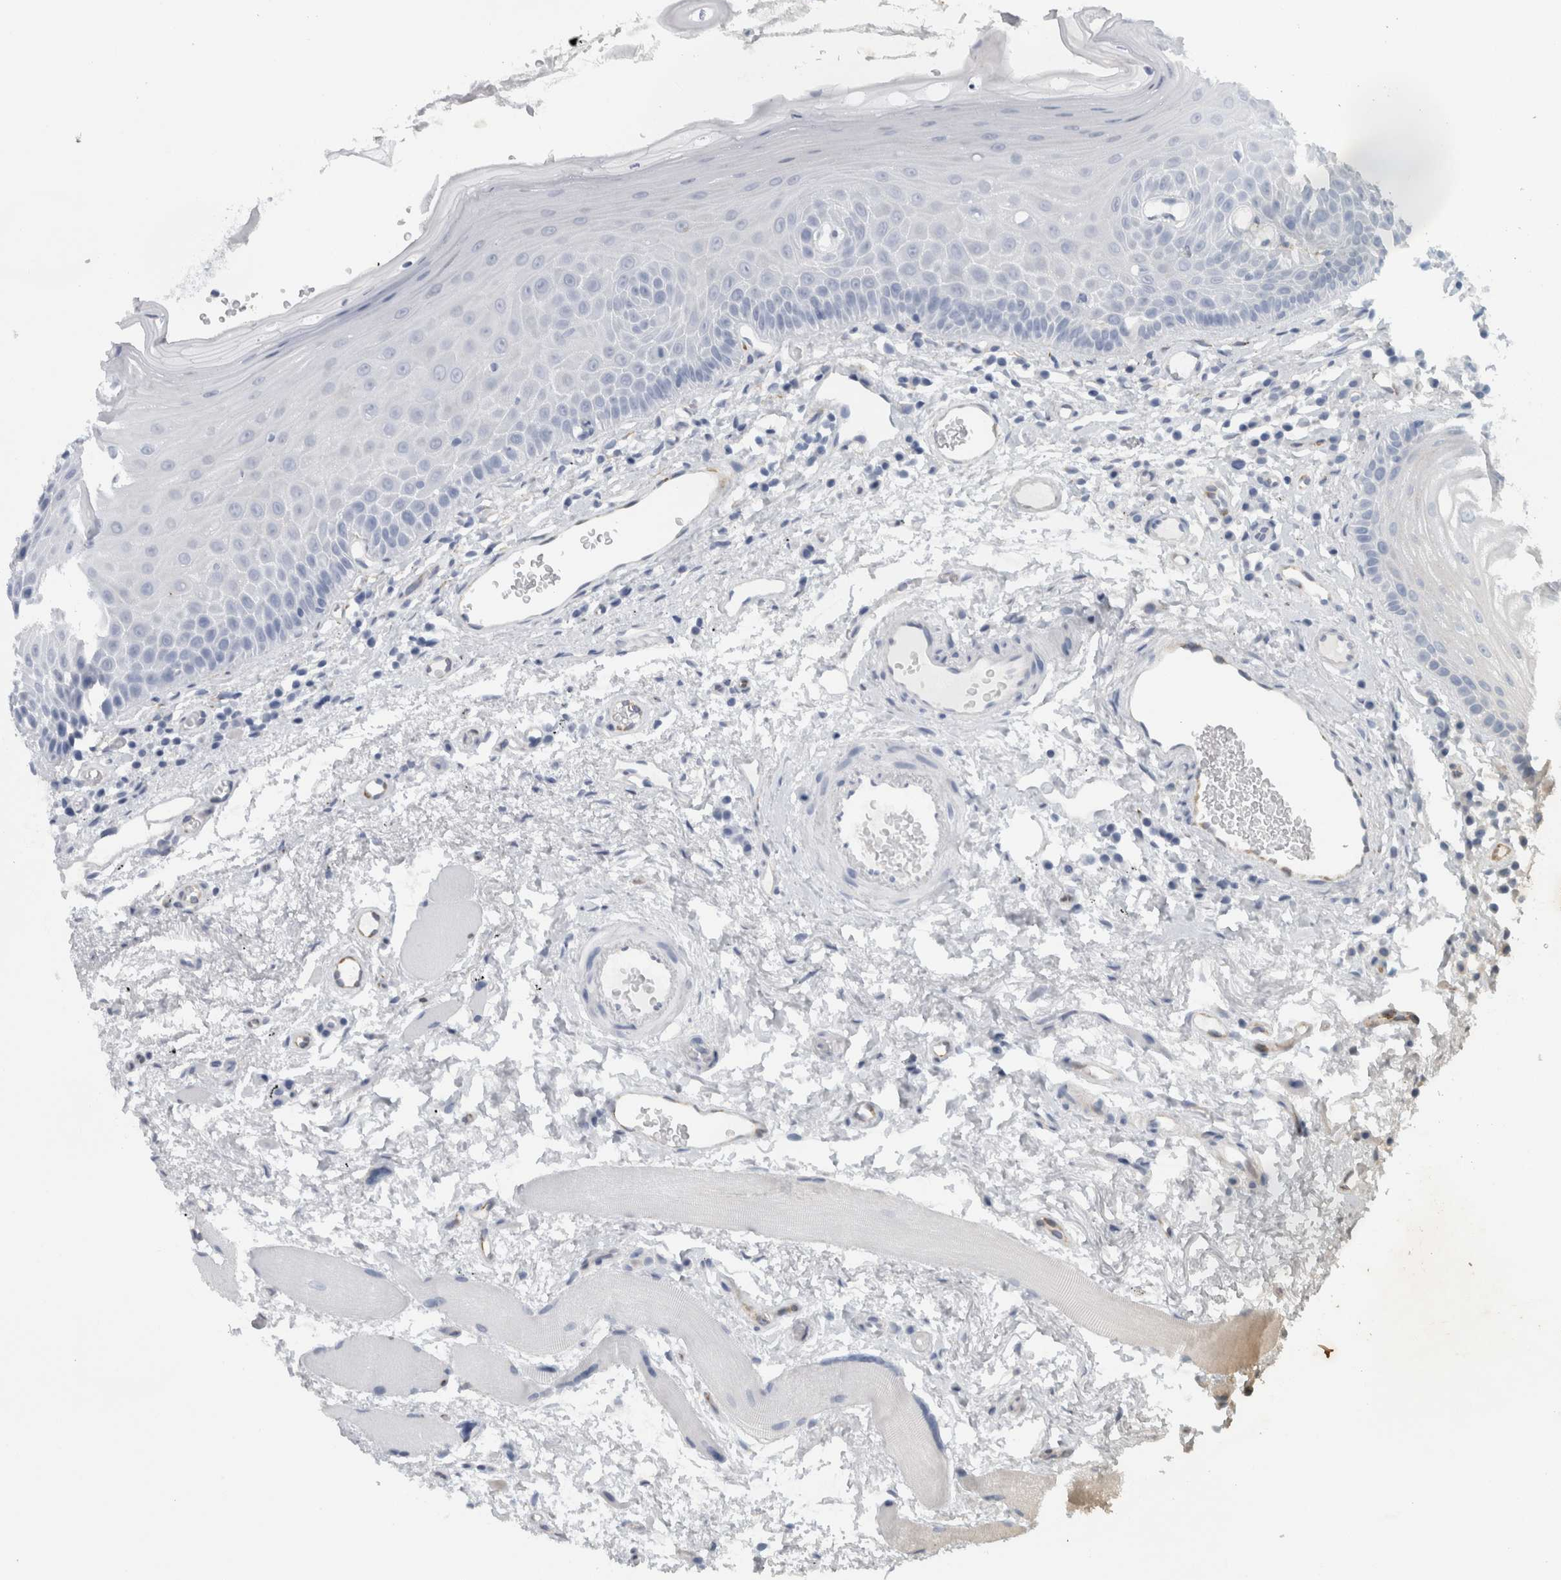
{"staining": {"intensity": "negative", "quantity": "none", "location": "none"}, "tissue": "oral mucosa", "cell_type": "Squamous epithelial cells", "image_type": "normal", "snomed": [{"axis": "morphology", "description": "Normal tissue, NOS"}, {"axis": "topography", "description": "Skeletal muscle"}, {"axis": "topography", "description": "Oral tissue"}, {"axis": "topography", "description": "Peripheral nerve tissue"}], "caption": "Immunohistochemistry histopathology image of normal oral mucosa stained for a protein (brown), which exhibits no staining in squamous epithelial cells. (Immunohistochemistry, brightfield microscopy, high magnification).", "gene": "B3GNT3", "patient": {"sex": "female", "age": 84}}